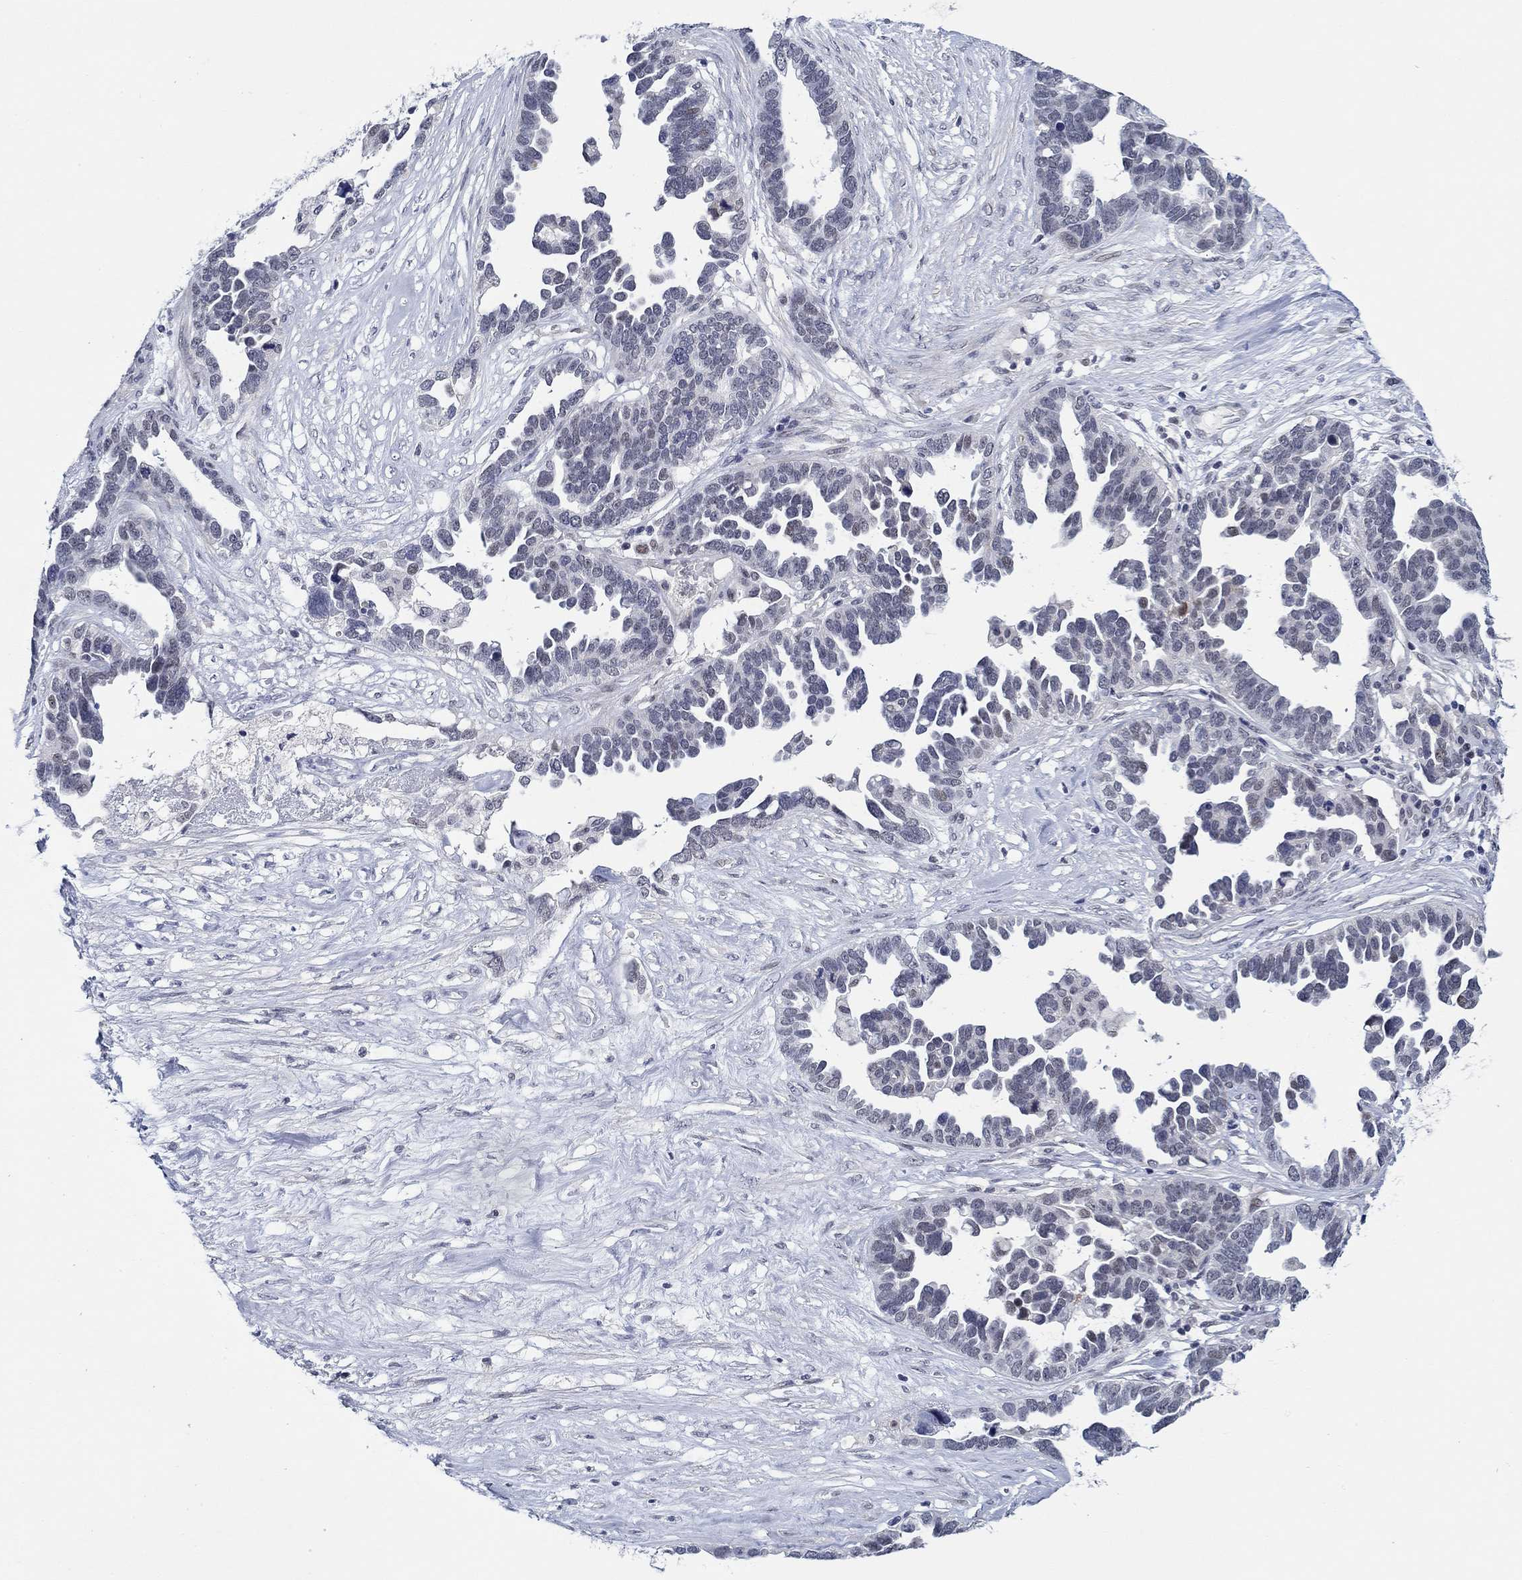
{"staining": {"intensity": "negative", "quantity": "none", "location": "none"}, "tissue": "ovarian cancer", "cell_type": "Tumor cells", "image_type": "cancer", "snomed": [{"axis": "morphology", "description": "Cystadenocarcinoma, serous, NOS"}, {"axis": "topography", "description": "Ovary"}], "caption": "High power microscopy micrograph of an immunohistochemistry (IHC) photomicrograph of ovarian cancer, revealing no significant expression in tumor cells.", "gene": "SLC34A1", "patient": {"sex": "female", "age": 54}}